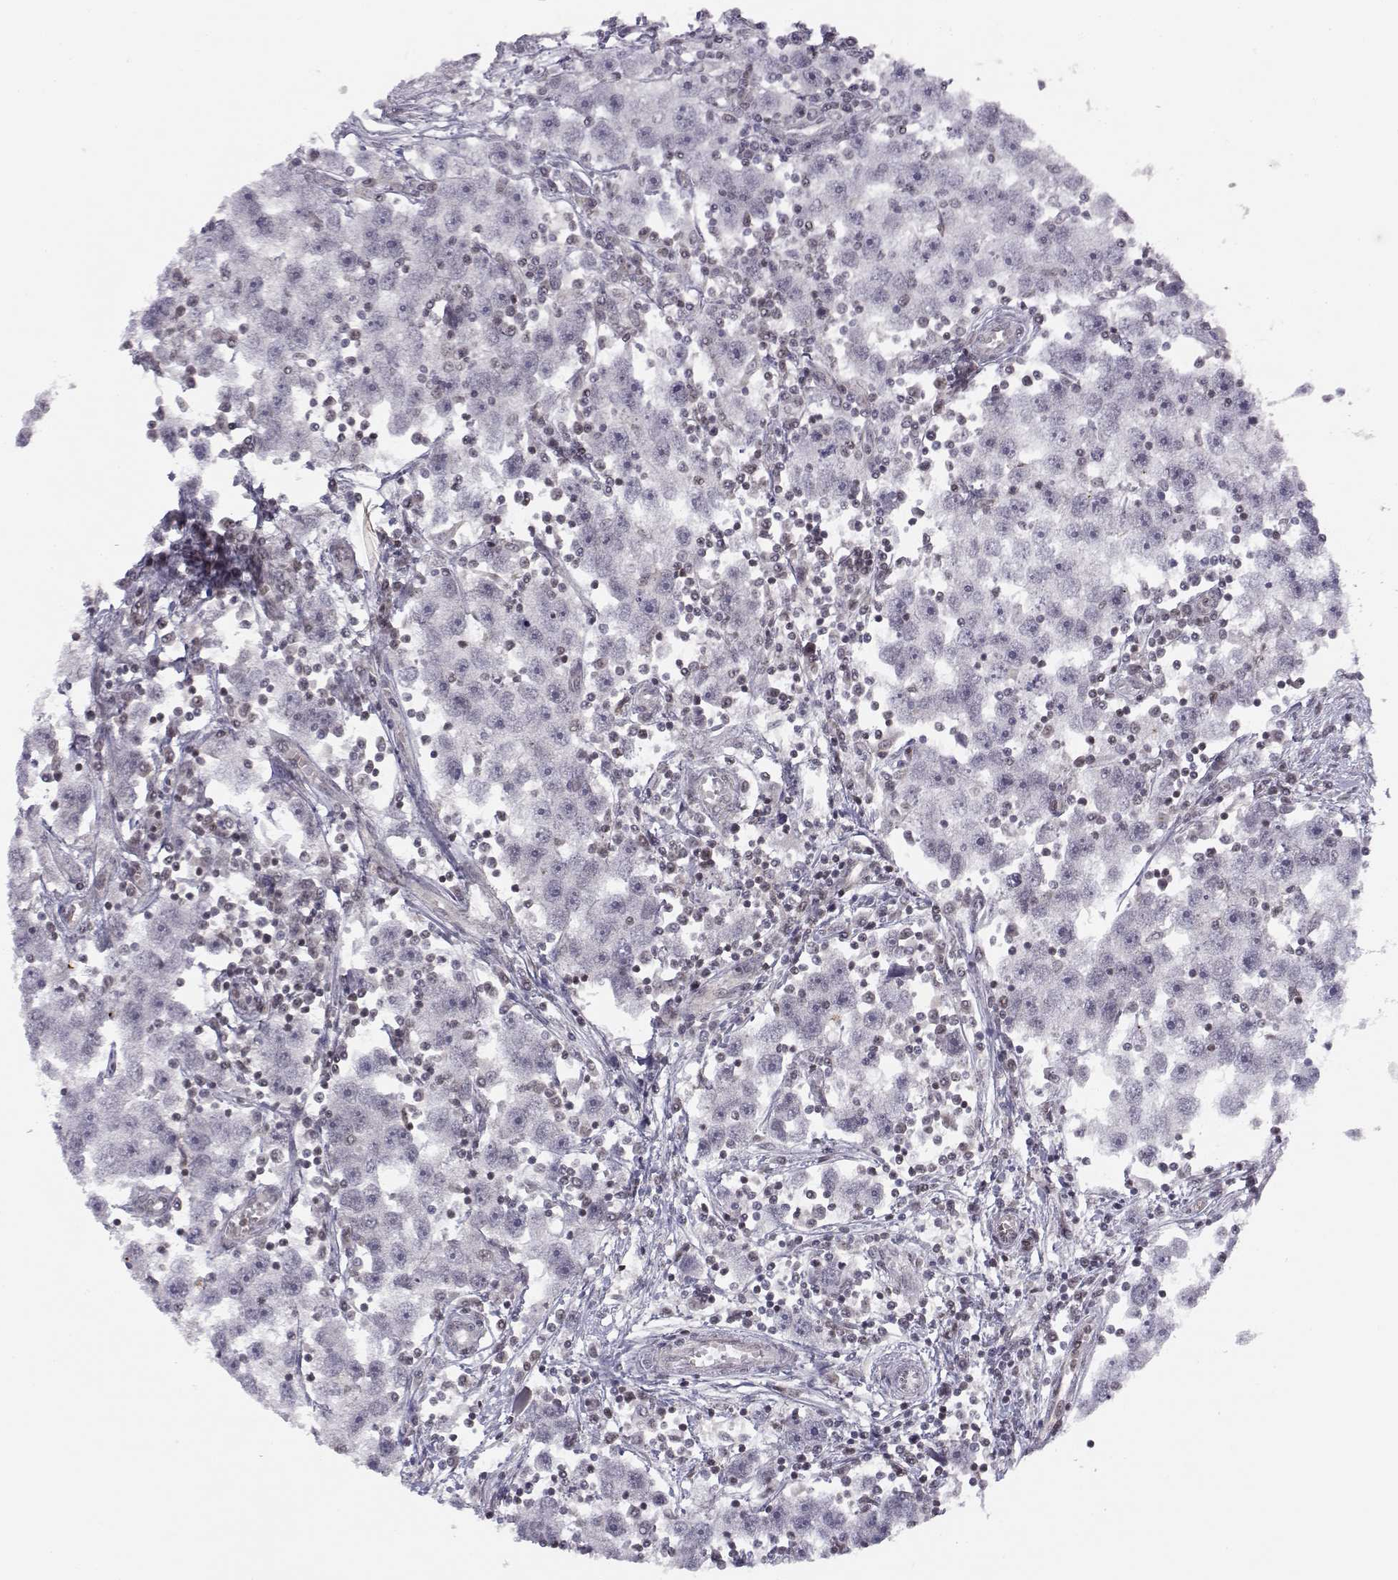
{"staining": {"intensity": "negative", "quantity": "none", "location": "none"}, "tissue": "testis cancer", "cell_type": "Tumor cells", "image_type": "cancer", "snomed": [{"axis": "morphology", "description": "Seminoma, NOS"}, {"axis": "topography", "description": "Testis"}], "caption": "This is an immunohistochemistry (IHC) photomicrograph of human testis cancer (seminoma). There is no expression in tumor cells.", "gene": "KIF13B", "patient": {"sex": "male", "age": 30}}